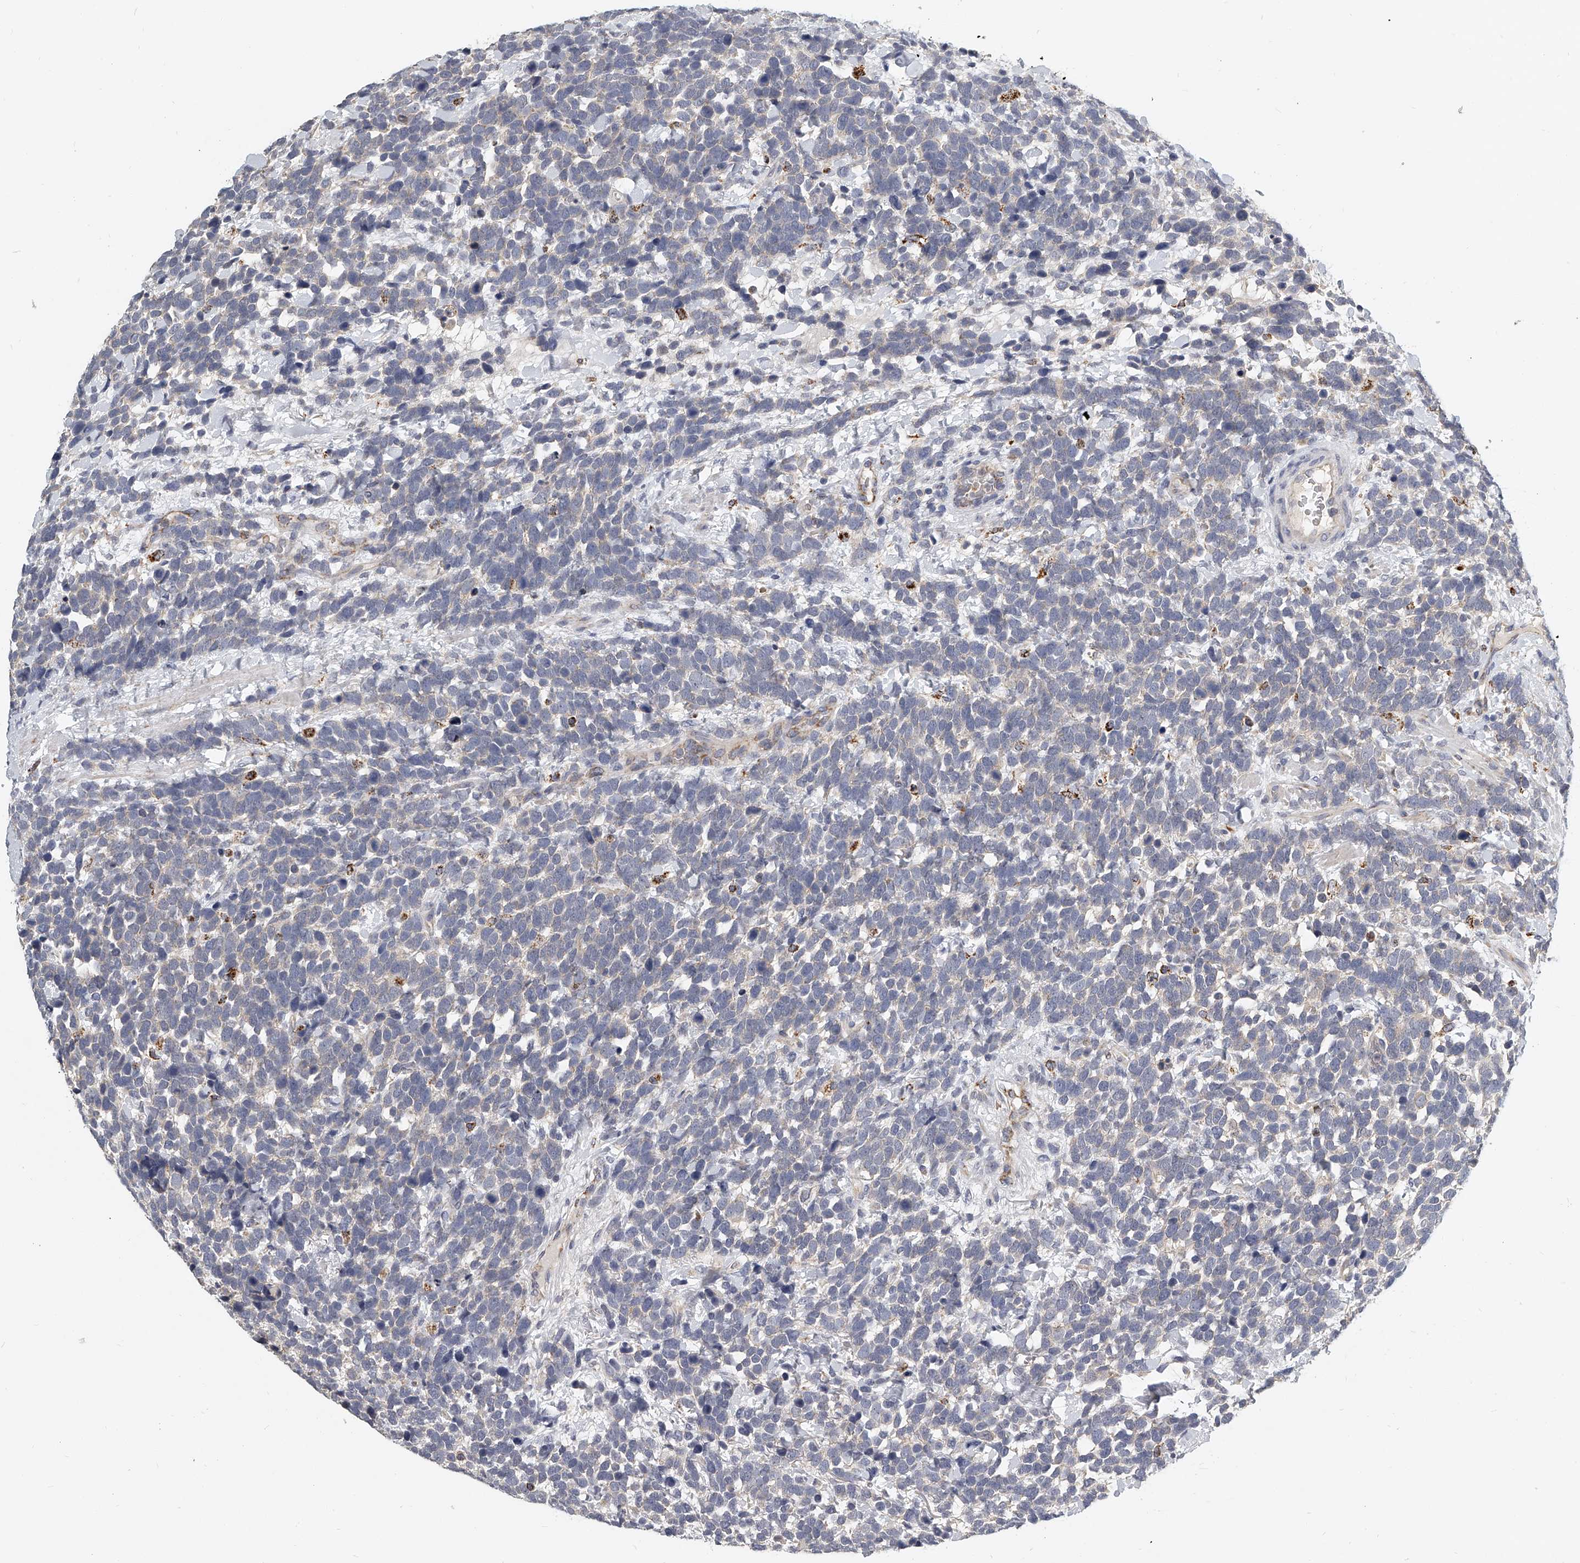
{"staining": {"intensity": "negative", "quantity": "none", "location": "none"}, "tissue": "urothelial cancer", "cell_type": "Tumor cells", "image_type": "cancer", "snomed": [{"axis": "morphology", "description": "Urothelial carcinoma, High grade"}, {"axis": "topography", "description": "Urinary bladder"}], "caption": "Tumor cells show no significant protein positivity in urothelial cancer.", "gene": "KLHL7", "patient": {"sex": "female", "age": 82}}